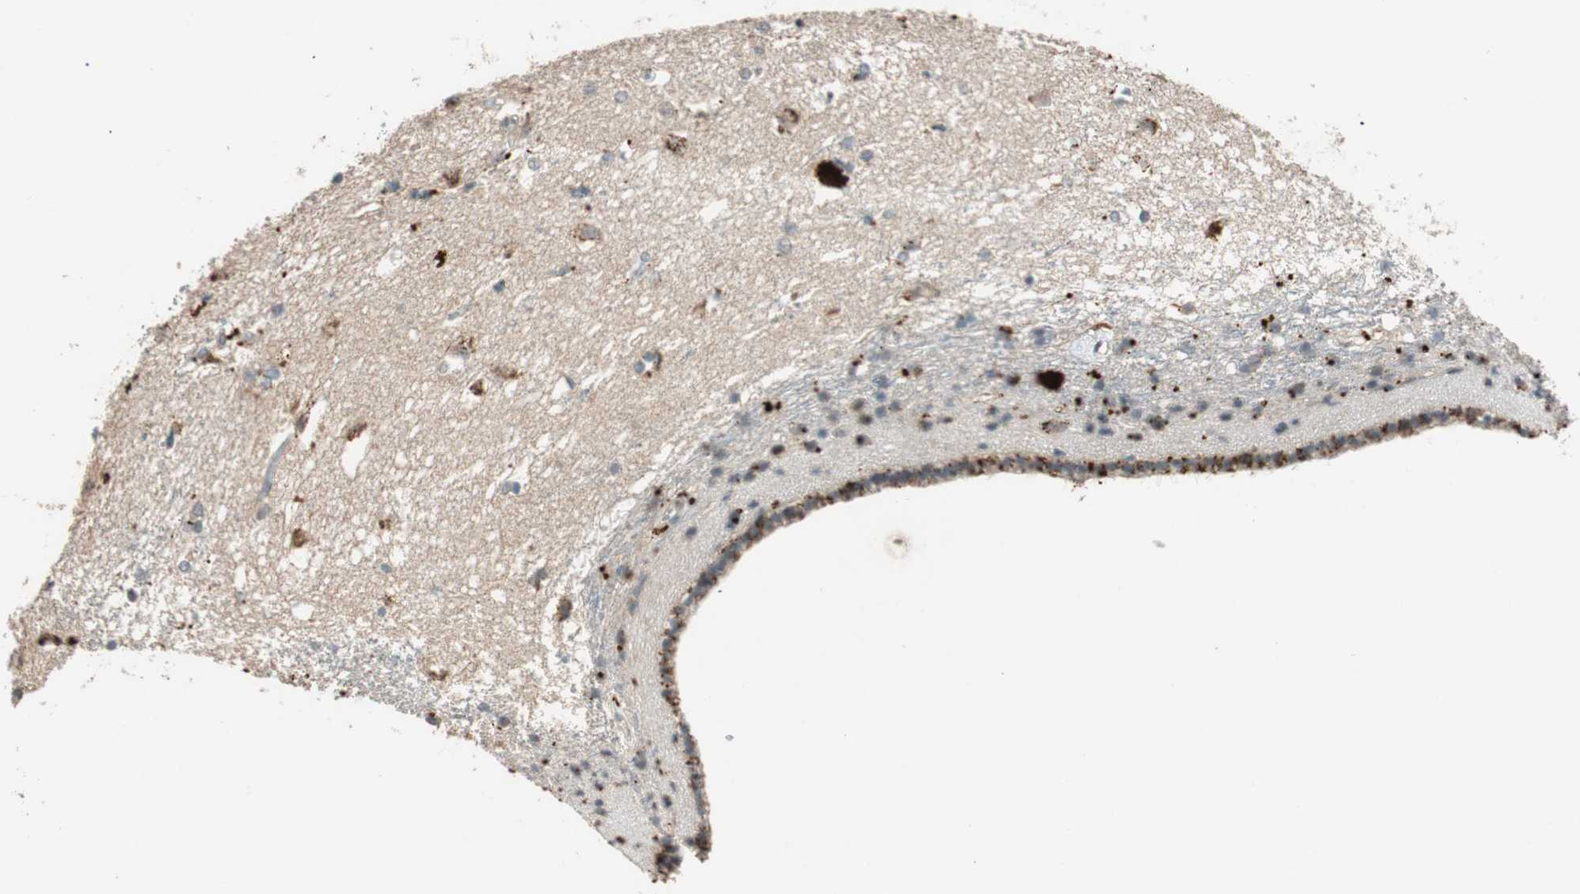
{"staining": {"intensity": "weak", "quantity": "<25%", "location": "cytoplasmic/membranous"}, "tissue": "caudate", "cell_type": "Glial cells", "image_type": "normal", "snomed": [{"axis": "morphology", "description": "Normal tissue, NOS"}, {"axis": "topography", "description": "Lateral ventricle wall"}], "caption": "Protein analysis of benign caudate displays no significant positivity in glial cells. The staining was performed using DAB to visualize the protein expression in brown, while the nuclei were stained in blue with hematoxylin (Magnification: 20x).", "gene": "GLB1", "patient": {"sex": "female", "age": 19}}